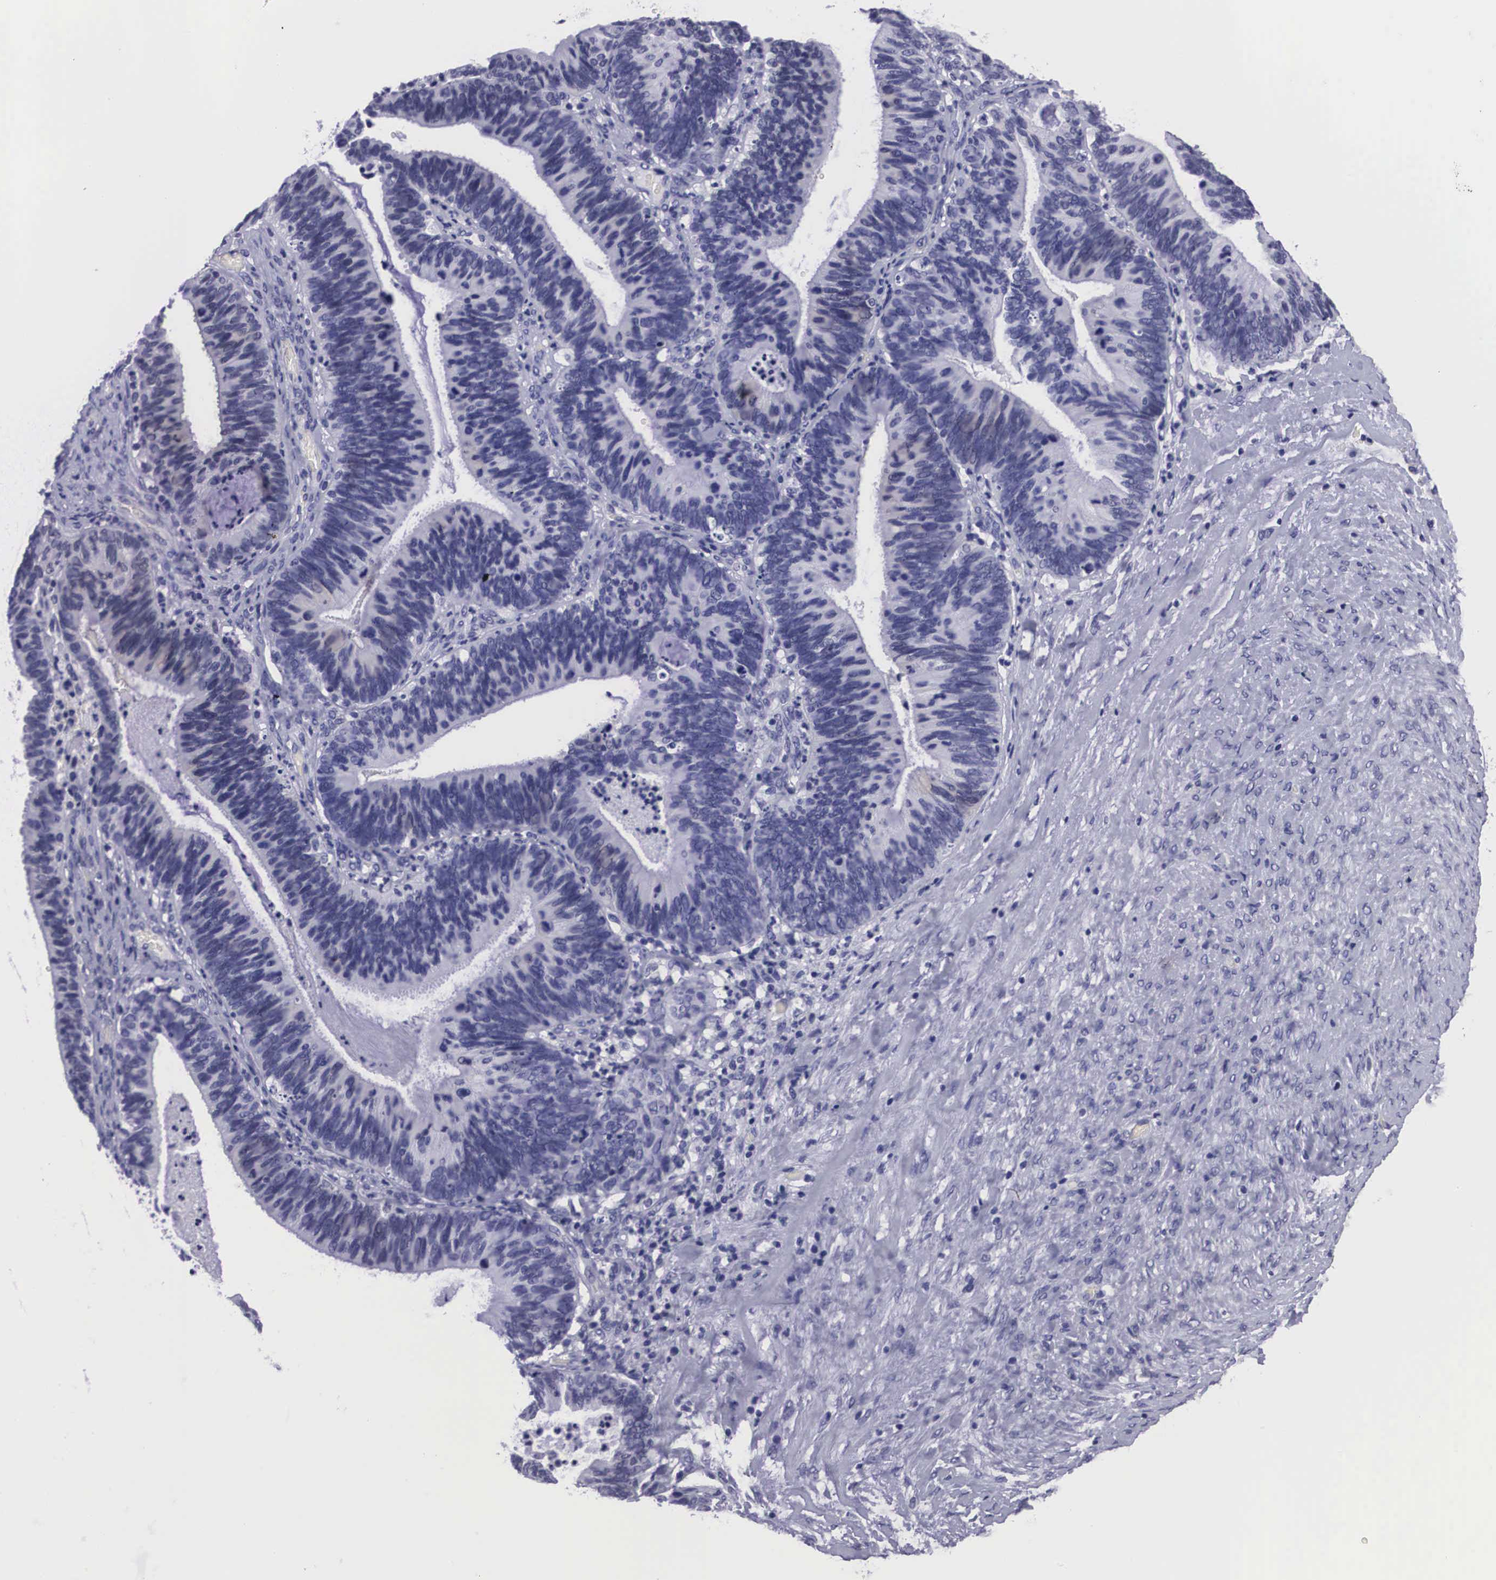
{"staining": {"intensity": "negative", "quantity": "none", "location": "none"}, "tissue": "ovarian cancer", "cell_type": "Tumor cells", "image_type": "cancer", "snomed": [{"axis": "morphology", "description": "Carcinoma, endometroid"}, {"axis": "topography", "description": "Ovary"}], "caption": "There is no significant staining in tumor cells of ovarian cancer (endometroid carcinoma).", "gene": "C22orf31", "patient": {"sex": "female", "age": 52}}